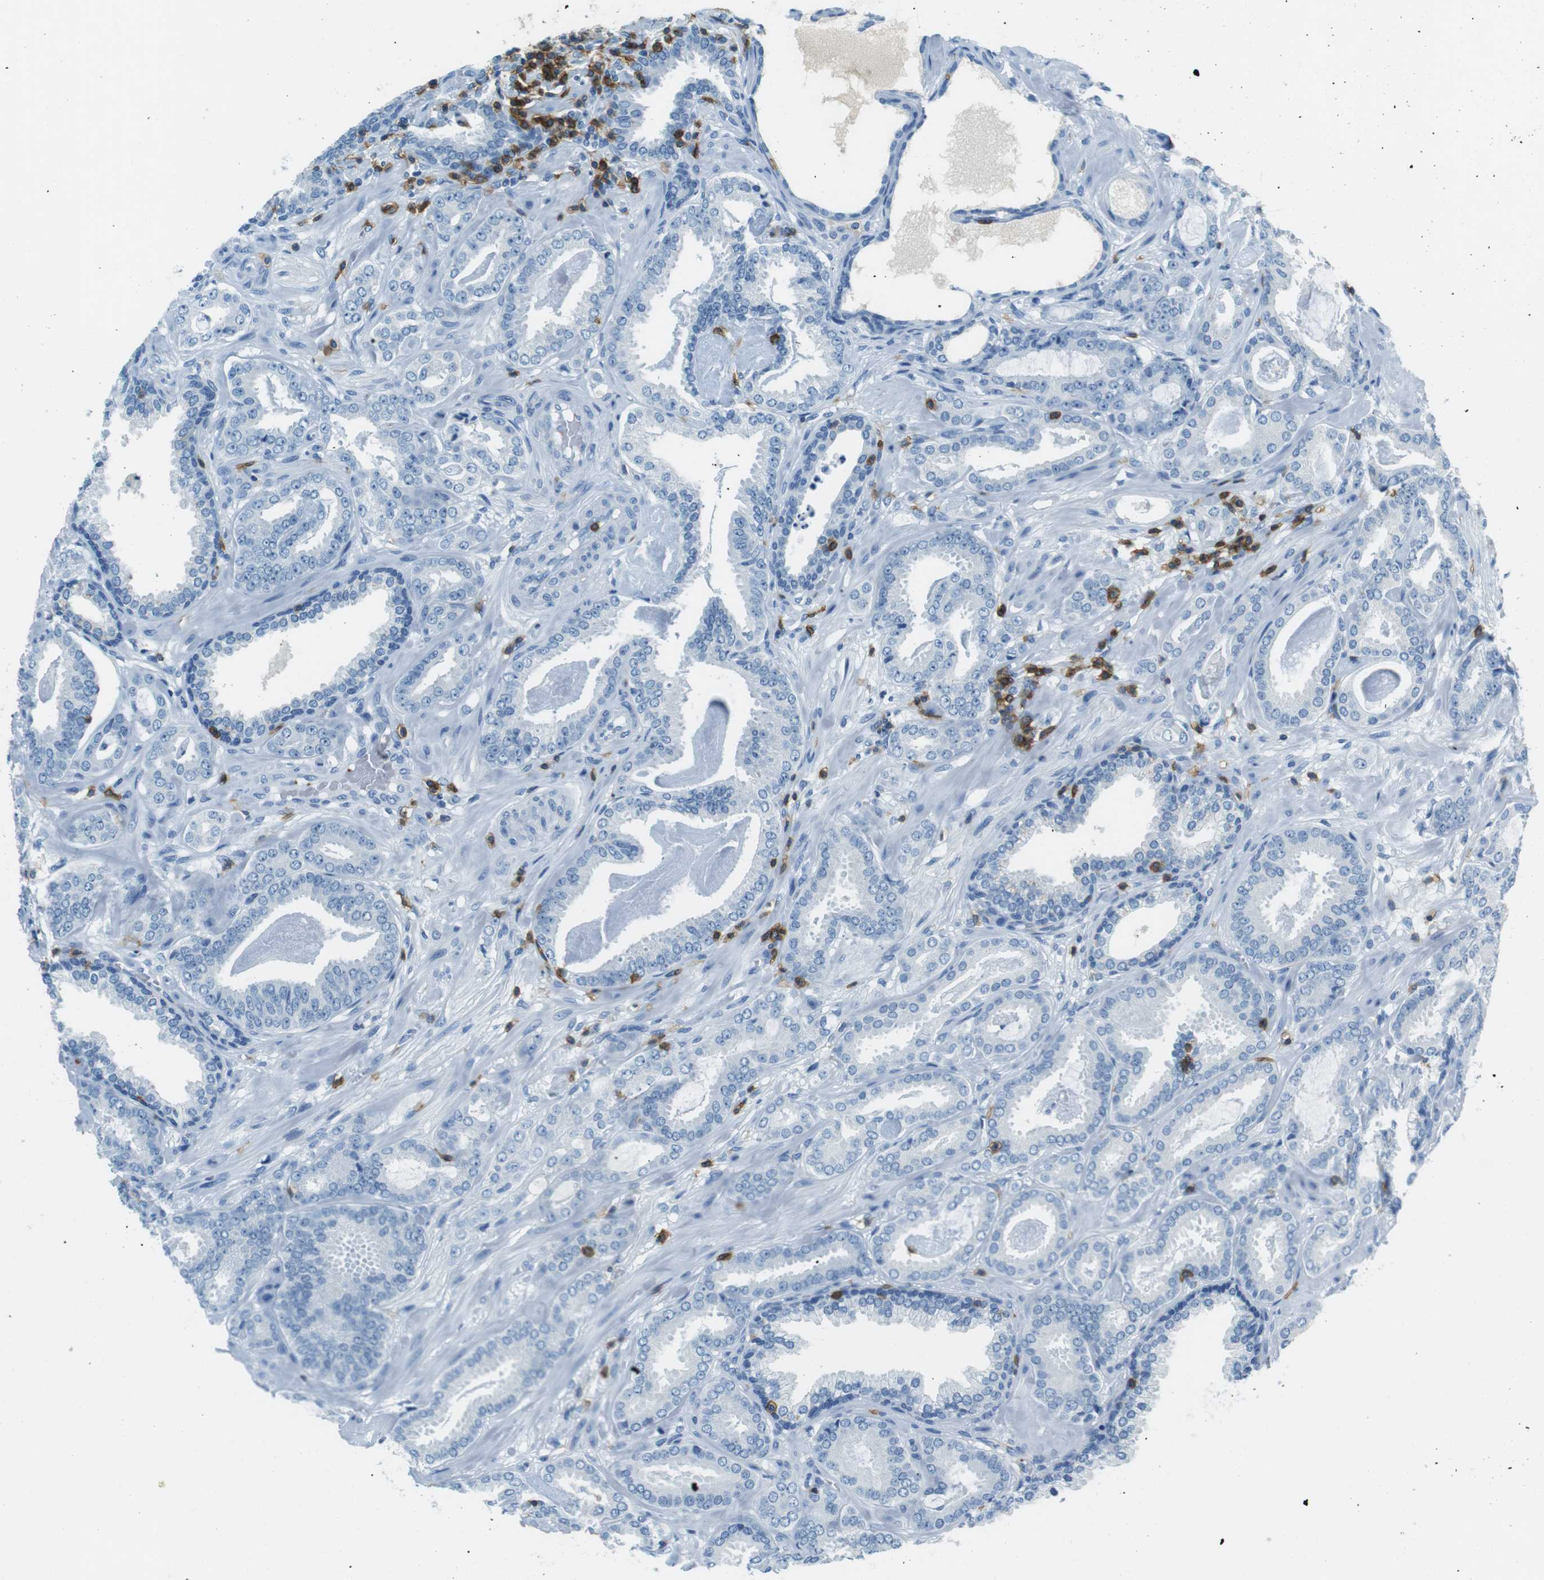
{"staining": {"intensity": "negative", "quantity": "none", "location": "none"}, "tissue": "prostate cancer", "cell_type": "Tumor cells", "image_type": "cancer", "snomed": [{"axis": "morphology", "description": "Adenocarcinoma, Low grade"}, {"axis": "topography", "description": "Prostate"}], "caption": "The IHC histopathology image has no significant staining in tumor cells of prostate cancer (adenocarcinoma (low-grade)) tissue. (Stains: DAB (3,3'-diaminobenzidine) IHC with hematoxylin counter stain, Microscopy: brightfield microscopy at high magnification).", "gene": "LAT", "patient": {"sex": "male", "age": 53}}